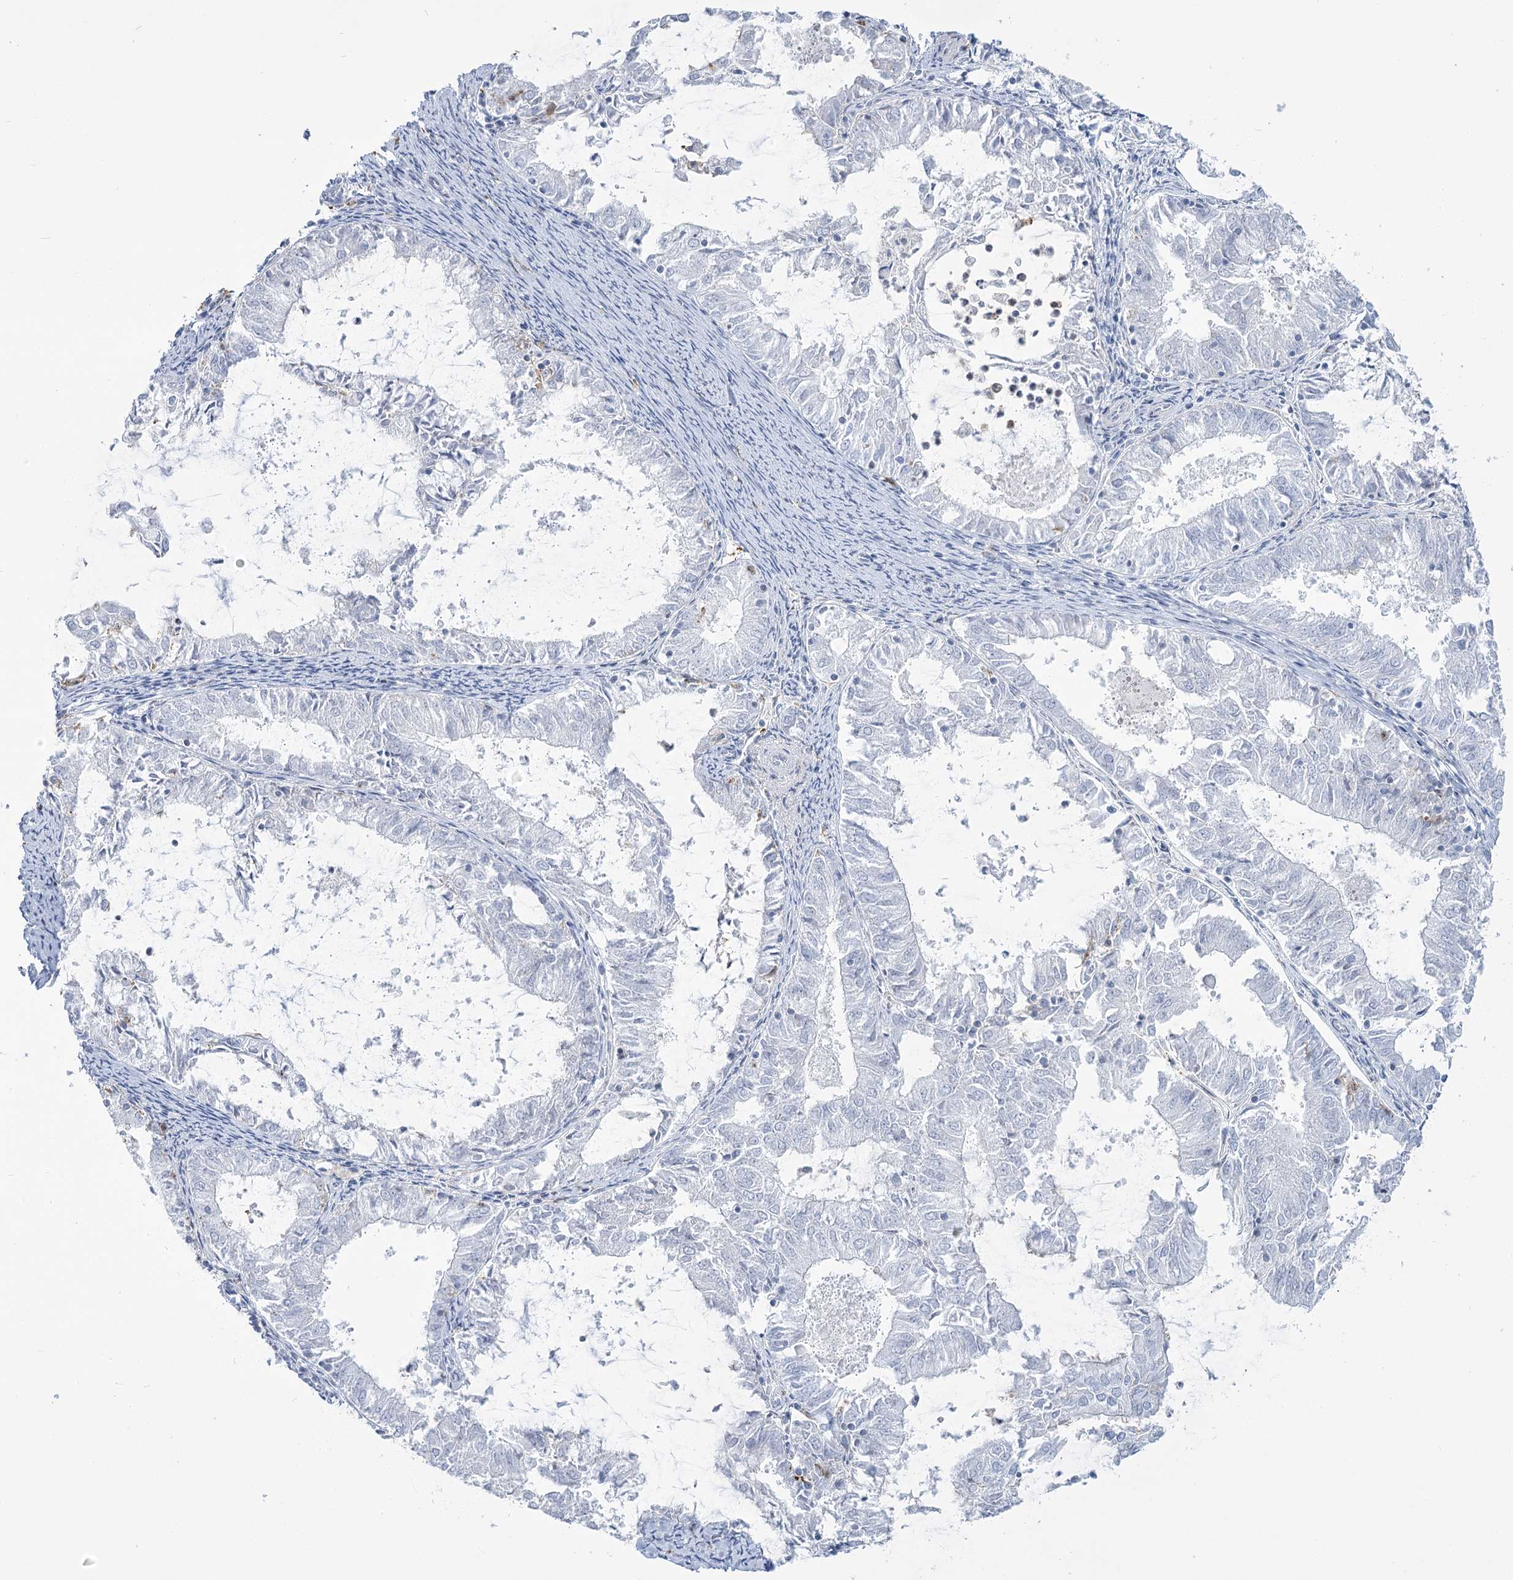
{"staining": {"intensity": "negative", "quantity": "none", "location": "none"}, "tissue": "endometrial cancer", "cell_type": "Tumor cells", "image_type": "cancer", "snomed": [{"axis": "morphology", "description": "Adenocarcinoma, NOS"}, {"axis": "topography", "description": "Endometrium"}], "caption": "The photomicrograph displays no significant positivity in tumor cells of endometrial cancer (adenocarcinoma).", "gene": "C11orf1", "patient": {"sex": "female", "age": 57}}